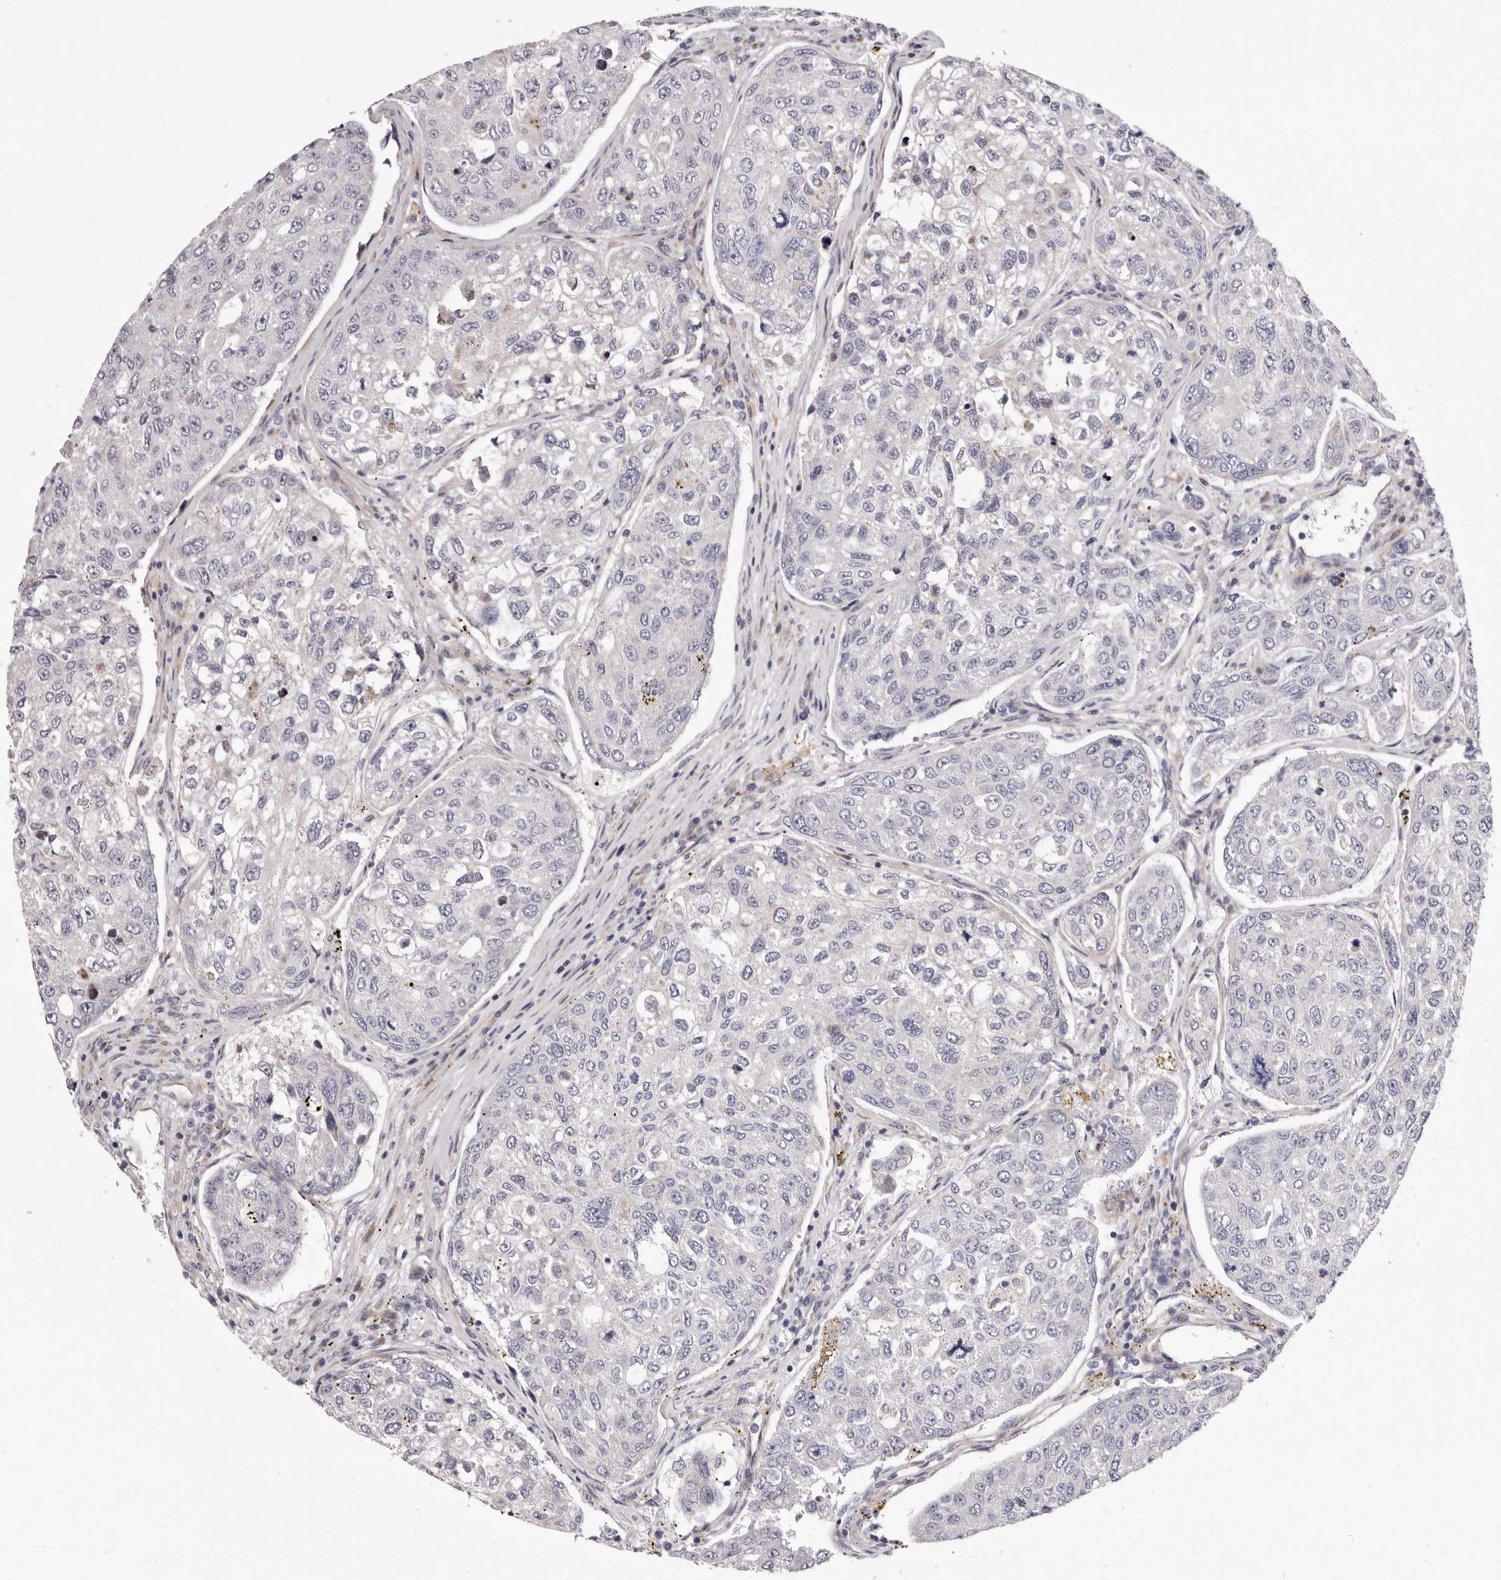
{"staining": {"intensity": "negative", "quantity": "none", "location": "none"}, "tissue": "urothelial cancer", "cell_type": "Tumor cells", "image_type": "cancer", "snomed": [{"axis": "morphology", "description": "Urothelial carcinoma, High grade"}, {"axis": "topography", "description": "Lymph node"}, {"axis": "topography", "description": "Urinary bladder"}], "caption": "Immunohistochemical staining of urothelial carcinoma (high-grade) exhibits no significant positivity in tumor cells. (Stains: DAB immunohistochemistry with hematoxylin counter stain, Microscopy: brightfield microscopy at high magnification).", "gene": "NUBPL", "patient": {"sex": "male", "age": 51}}